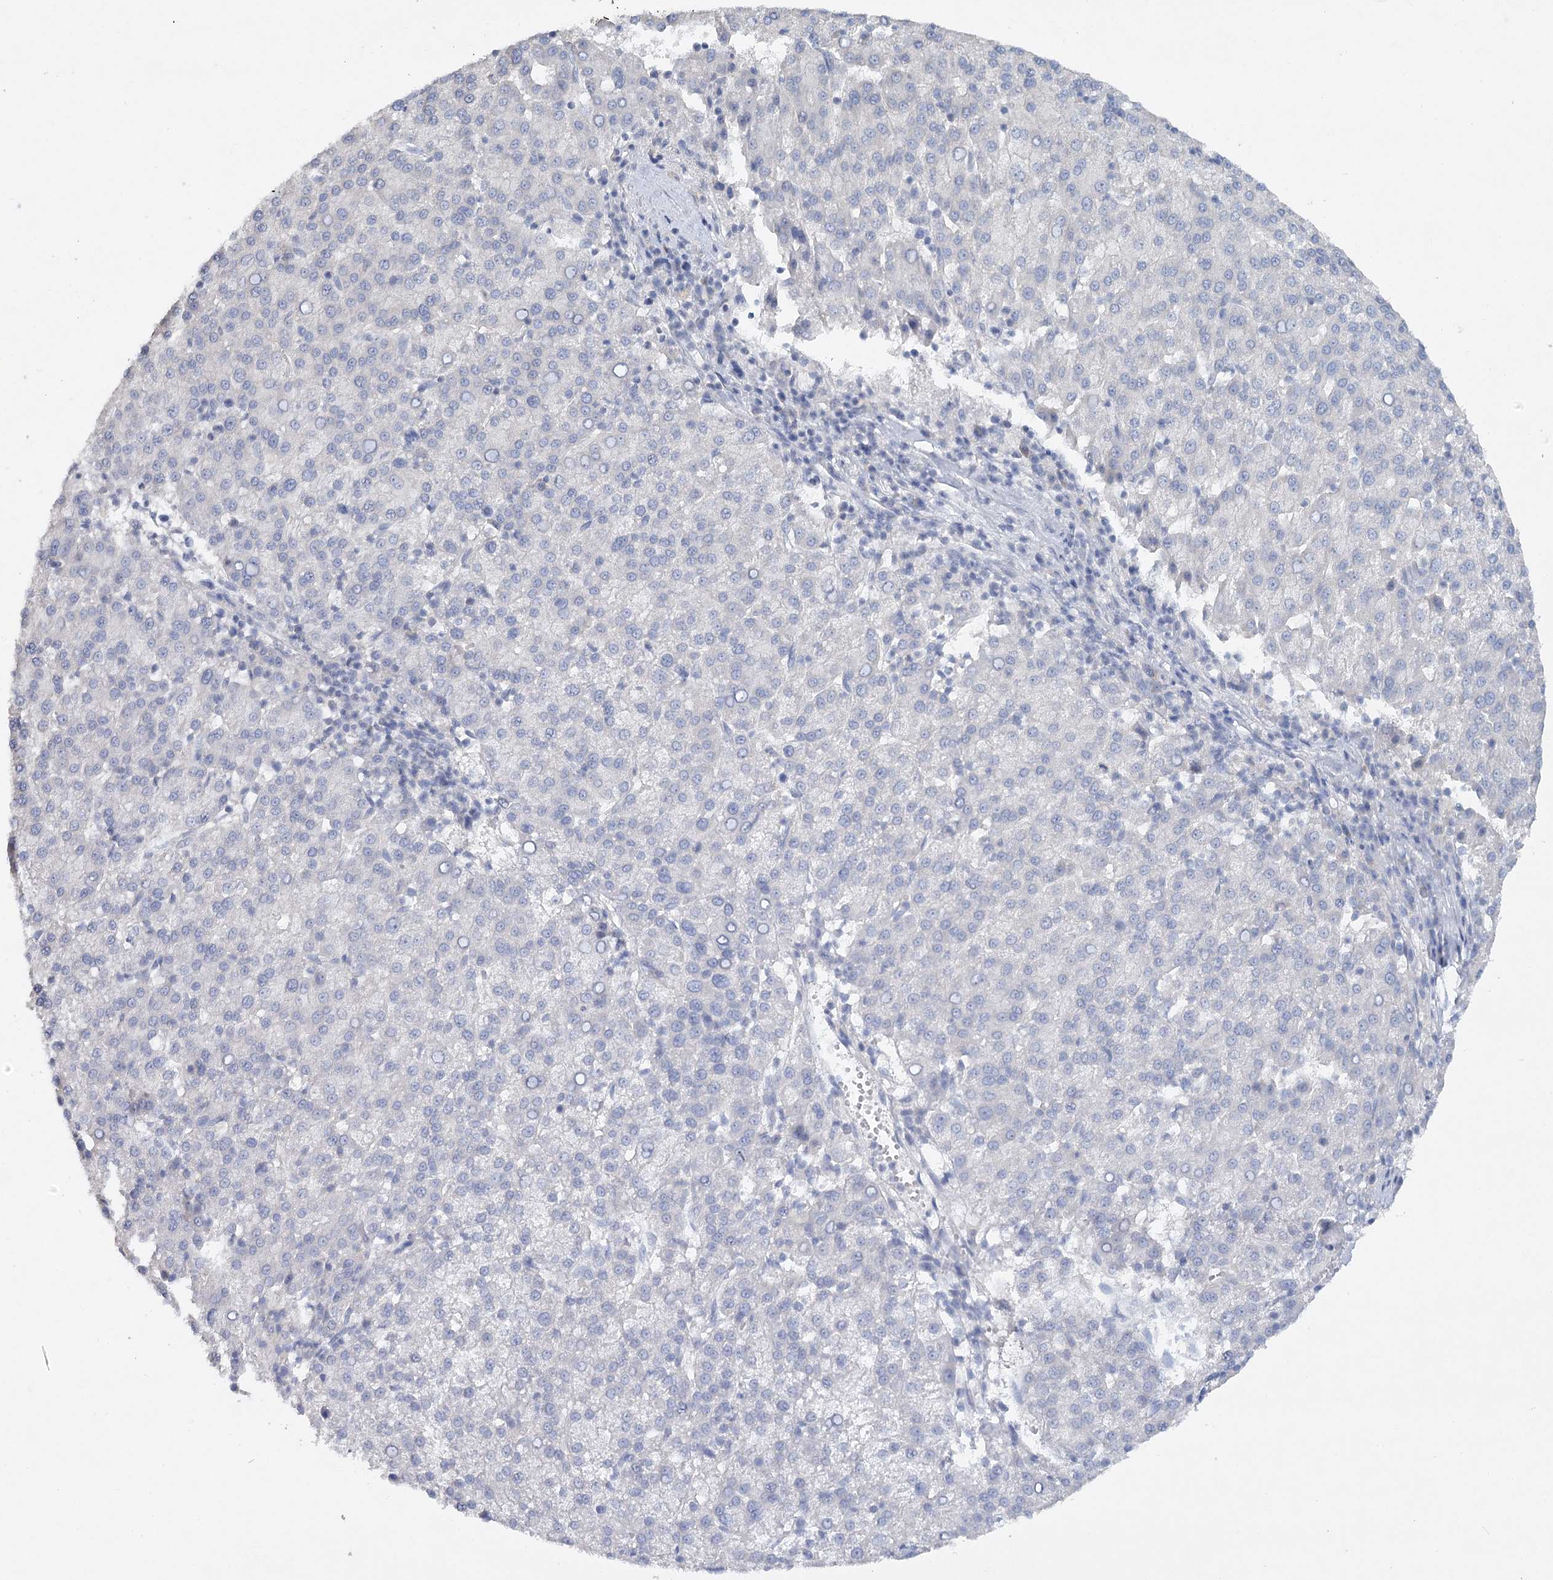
{"staining": {"intensity": "negative", "quantity": "none", "location": "none"}, "tissue": "liver cancer", "cell_type": "Tumor cells", "image_type": "cancer", "snomed": [{"axis": "morphology", "description": "Carcinoma, Hepatocellular, NOS"}, {"axis": "topography", "description": "Liver"}], "caption": "DAB (3,3'-diaminobenzidine) immunohistochemical staining of liver cancer (hepatocellular carcinoma) demonstrates no significant expression in tumor cells.", "gene": "MAP3K13", "patient": {"sex": "female", "age": 58}}